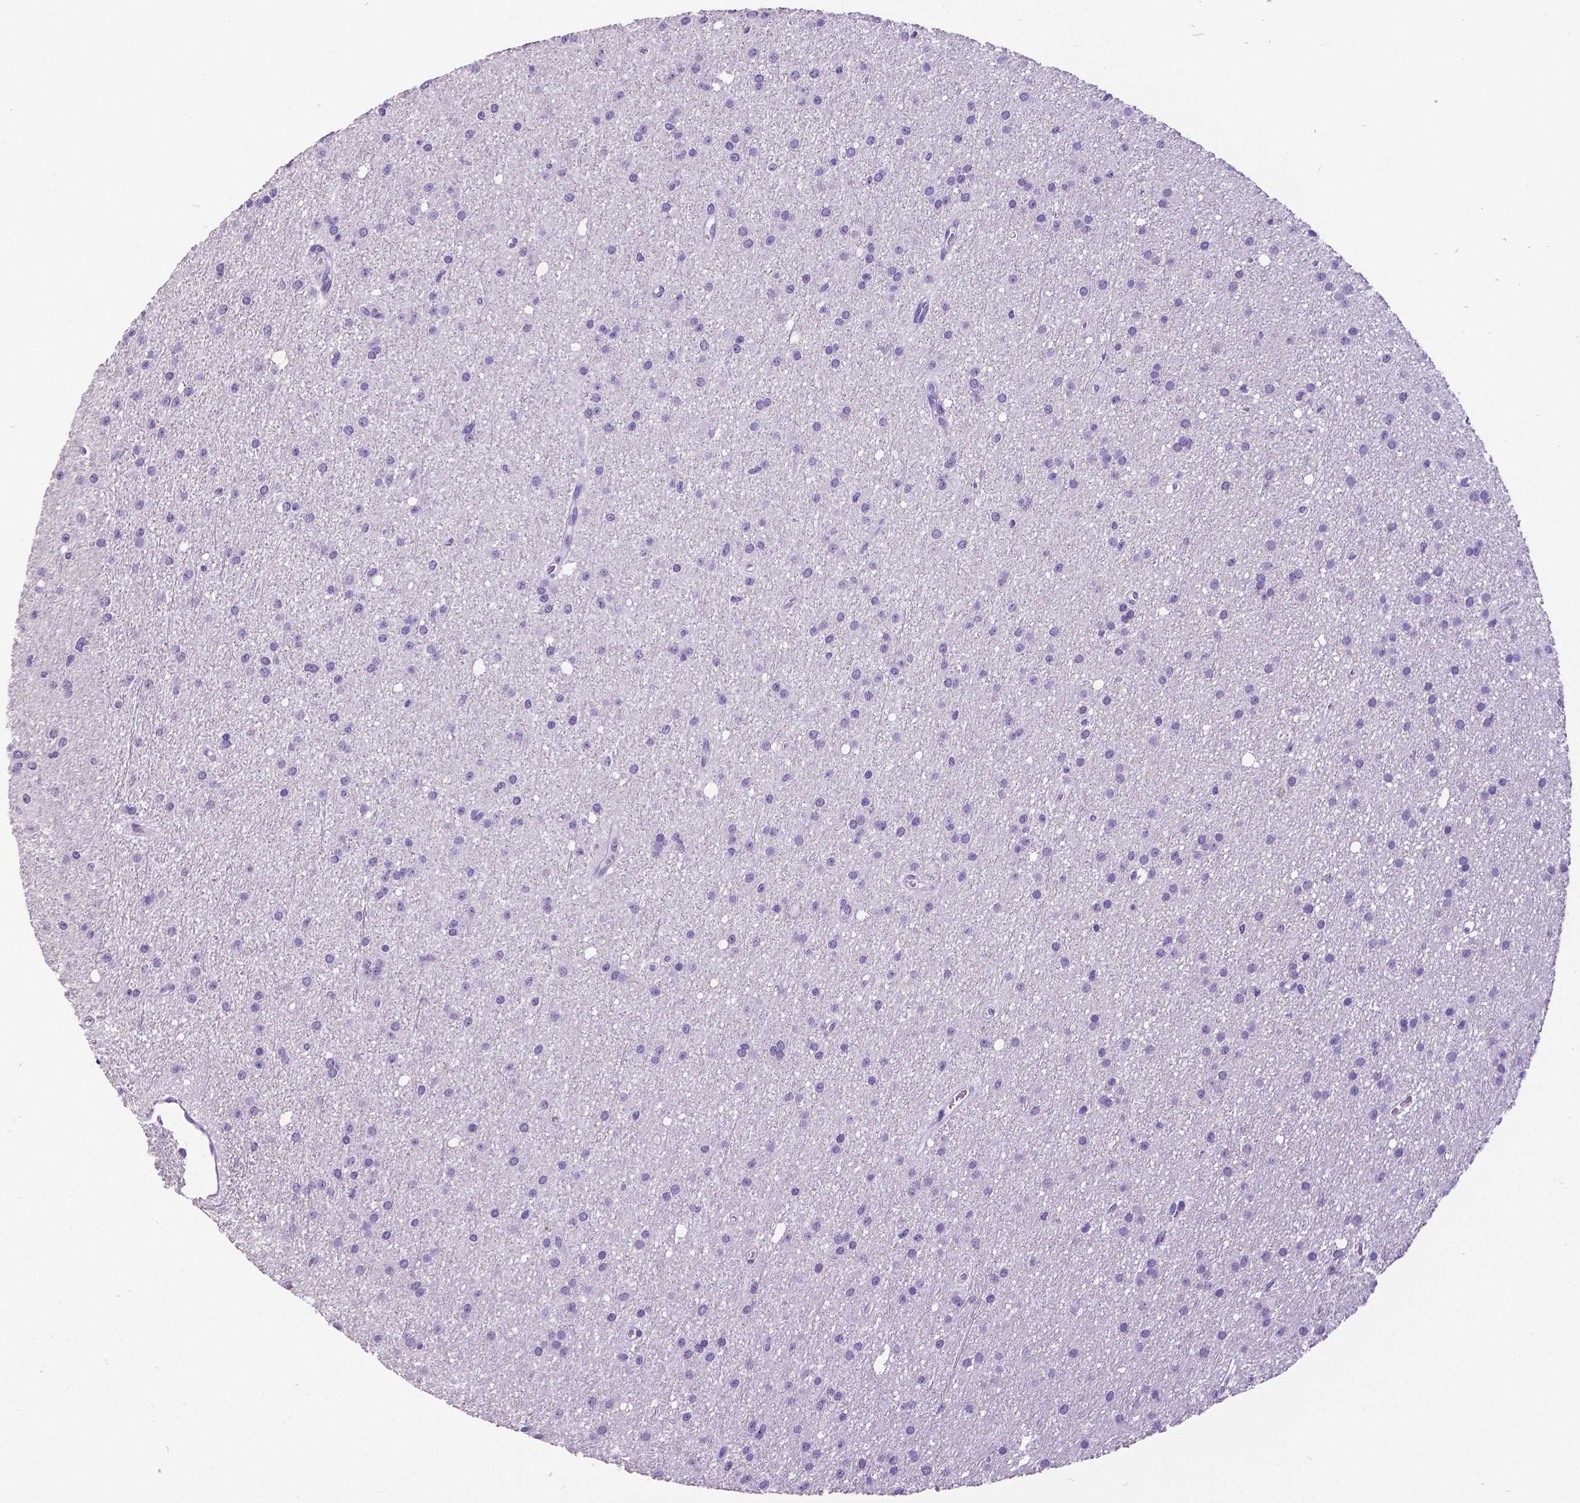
{"staining": {"intensity": "negative", "quantity": "none", "location": "none"}, "tissue": "glioma", "cell_type": "Tumor cells", "image_type": "cancer", "snomed": [{"axis": "morphology", "description": "Glioma, malignant, Low grade"}, {"axis": "topography", "description": "Brain"}], "caption": "An immunohistochemistry histopathology image of glioma is shown. There is no staining in tumor cells of glioma.", "gene": "SATB2", "patient": {"sex": "male", "age": 27}}